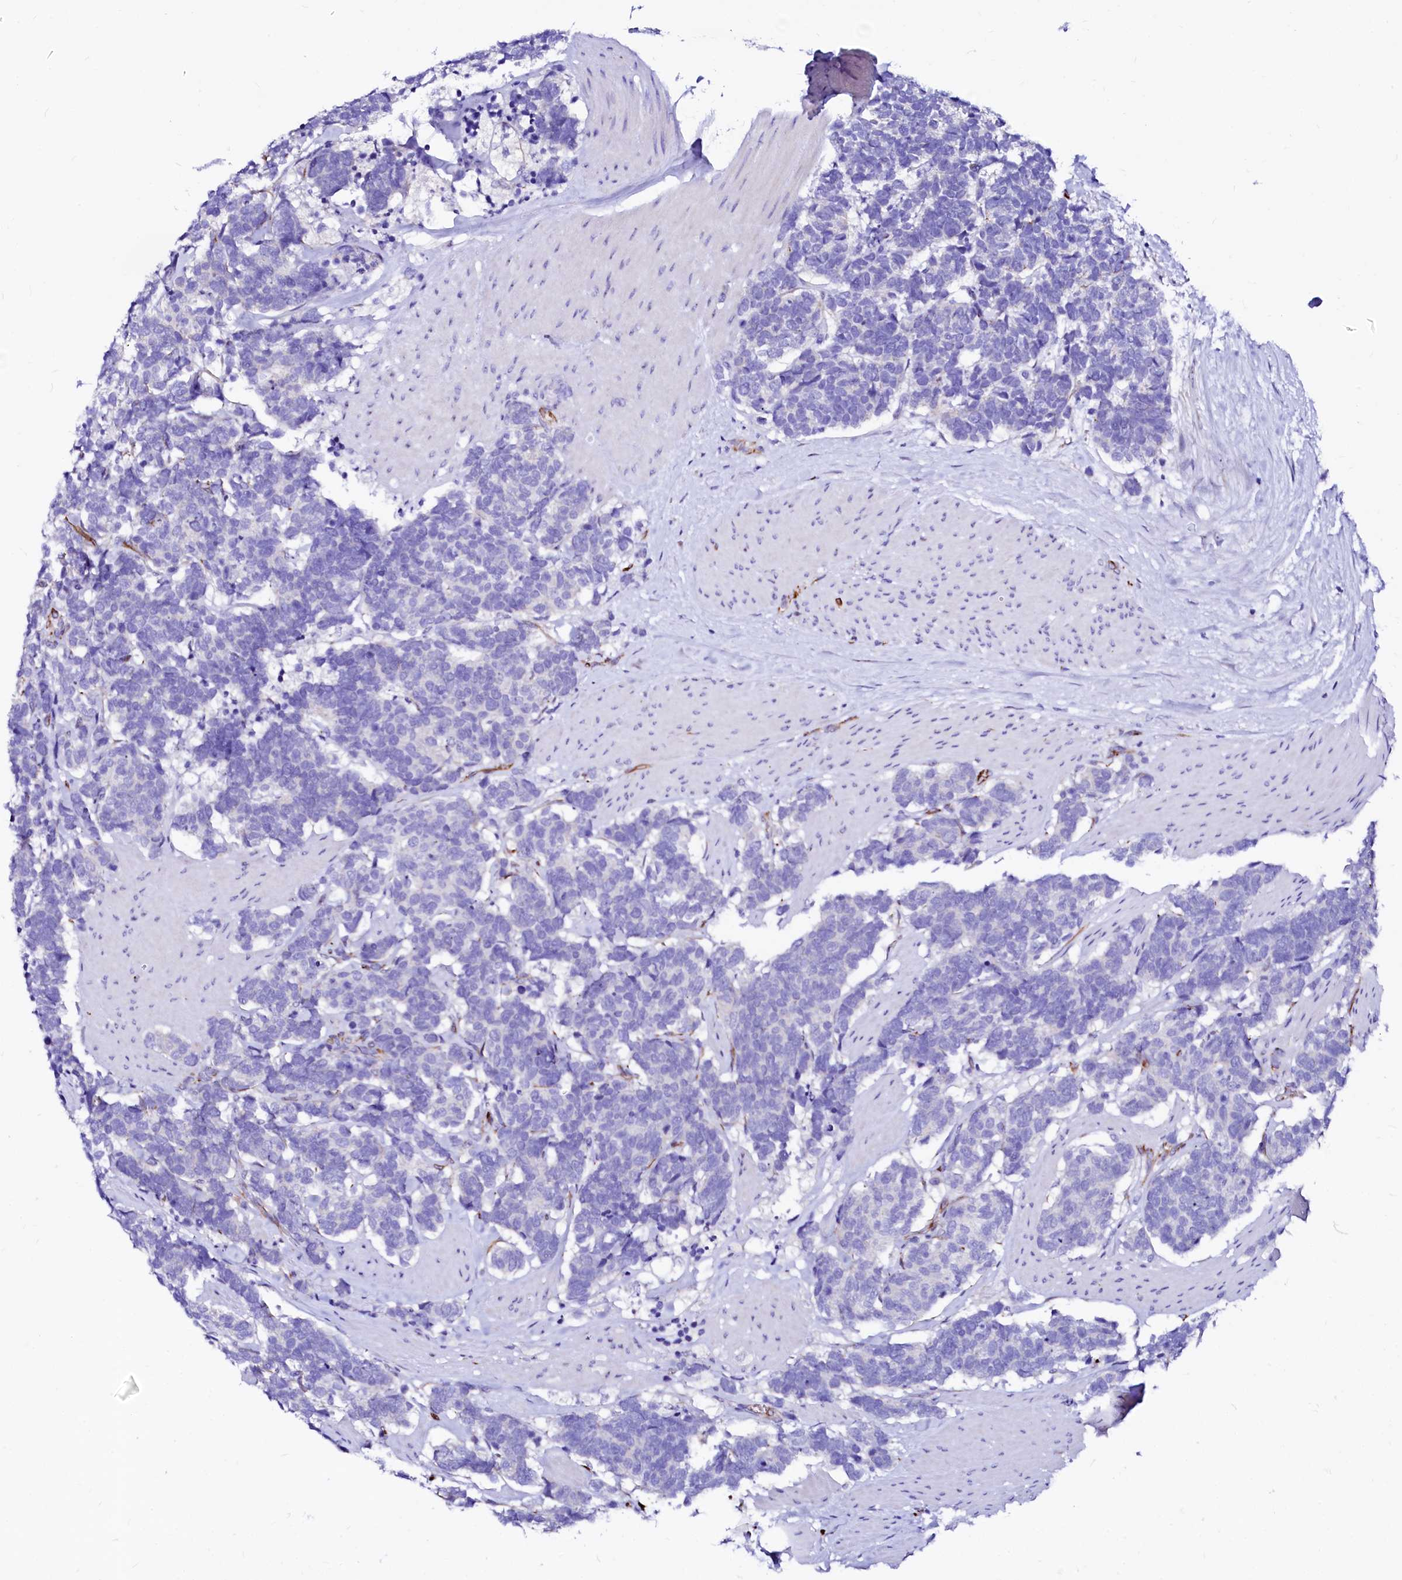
{"staining": {"intensity": "negative", "quantity": "none", "location": "none"}, "tissue": "carcinoid", "cell_type": "Tumor cells", "image_type": "cancer", "snomed": [{"axis": "morphology", "description": "Carcinoma, NOS"}, {"axis": "morphology", "description": "Carcinoid, malignant, NOS"}, {"axis": "topography", "description": "Urinary bladder"}], "caption": "DAB immunohistochemical staining of carcinoid demonstrates no significant expression in tumor cells.", "gene": "SFR1", "patient": {"sex": "male", "age": 57}}